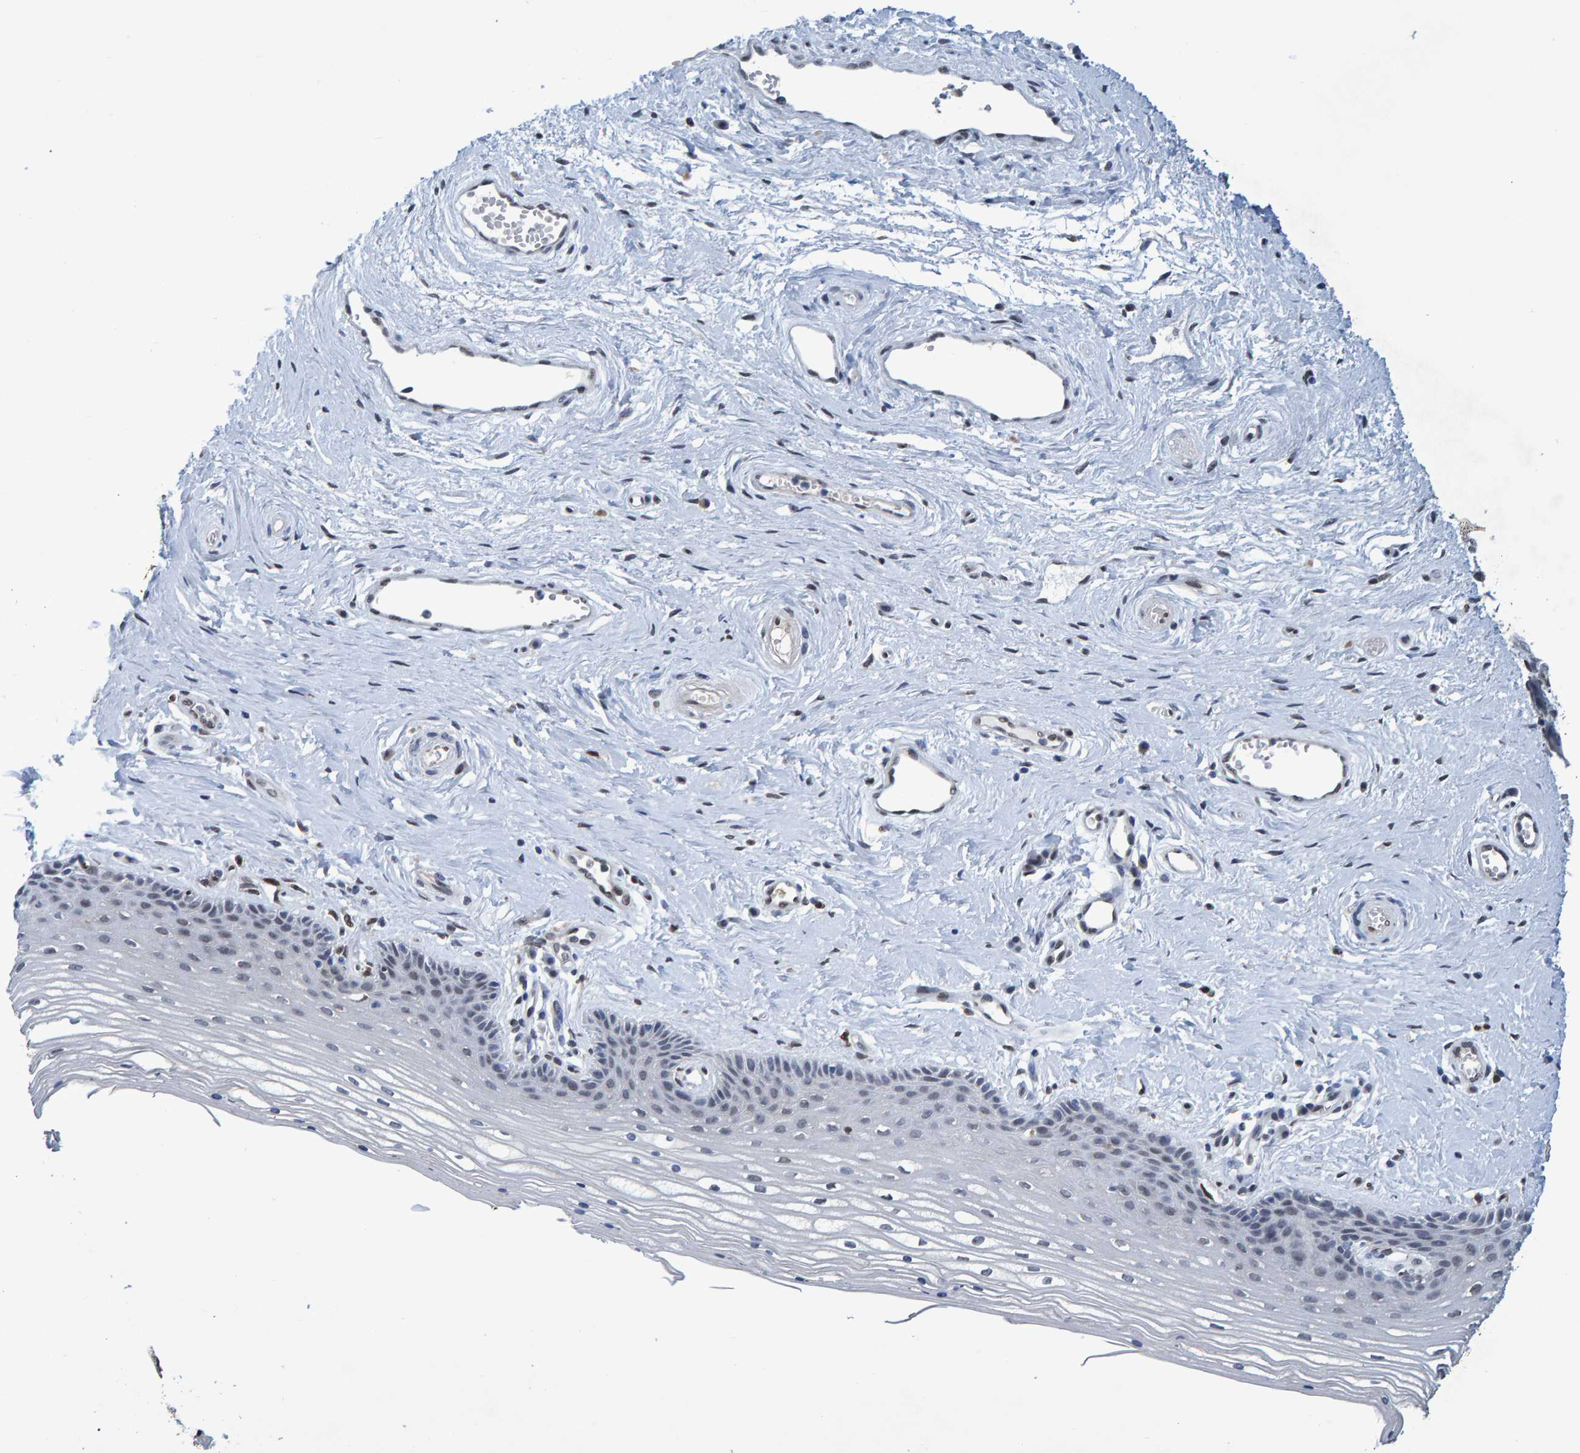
{"staining": {"intensity": "negative", "quantity": "none", "location": "none"}, "tissue": "vagina", "cell_type": "Squamous epithelial cells", "image_type": "normal", "snomed": [{"axis": "morphology", "description": "Normal tissue, NOS"}, {"axis": "topography", "description": "Vagina"}], "caption": "An image of vagina stained for a protein reveals no brown staining in squamous epithelial cells. (DAB (3,3'-diaminobenzidine) IHC visualized using brightfield microscopy, high magnification).", "gene": "QKI", "patient": {"sex": "female", "age": 46}}